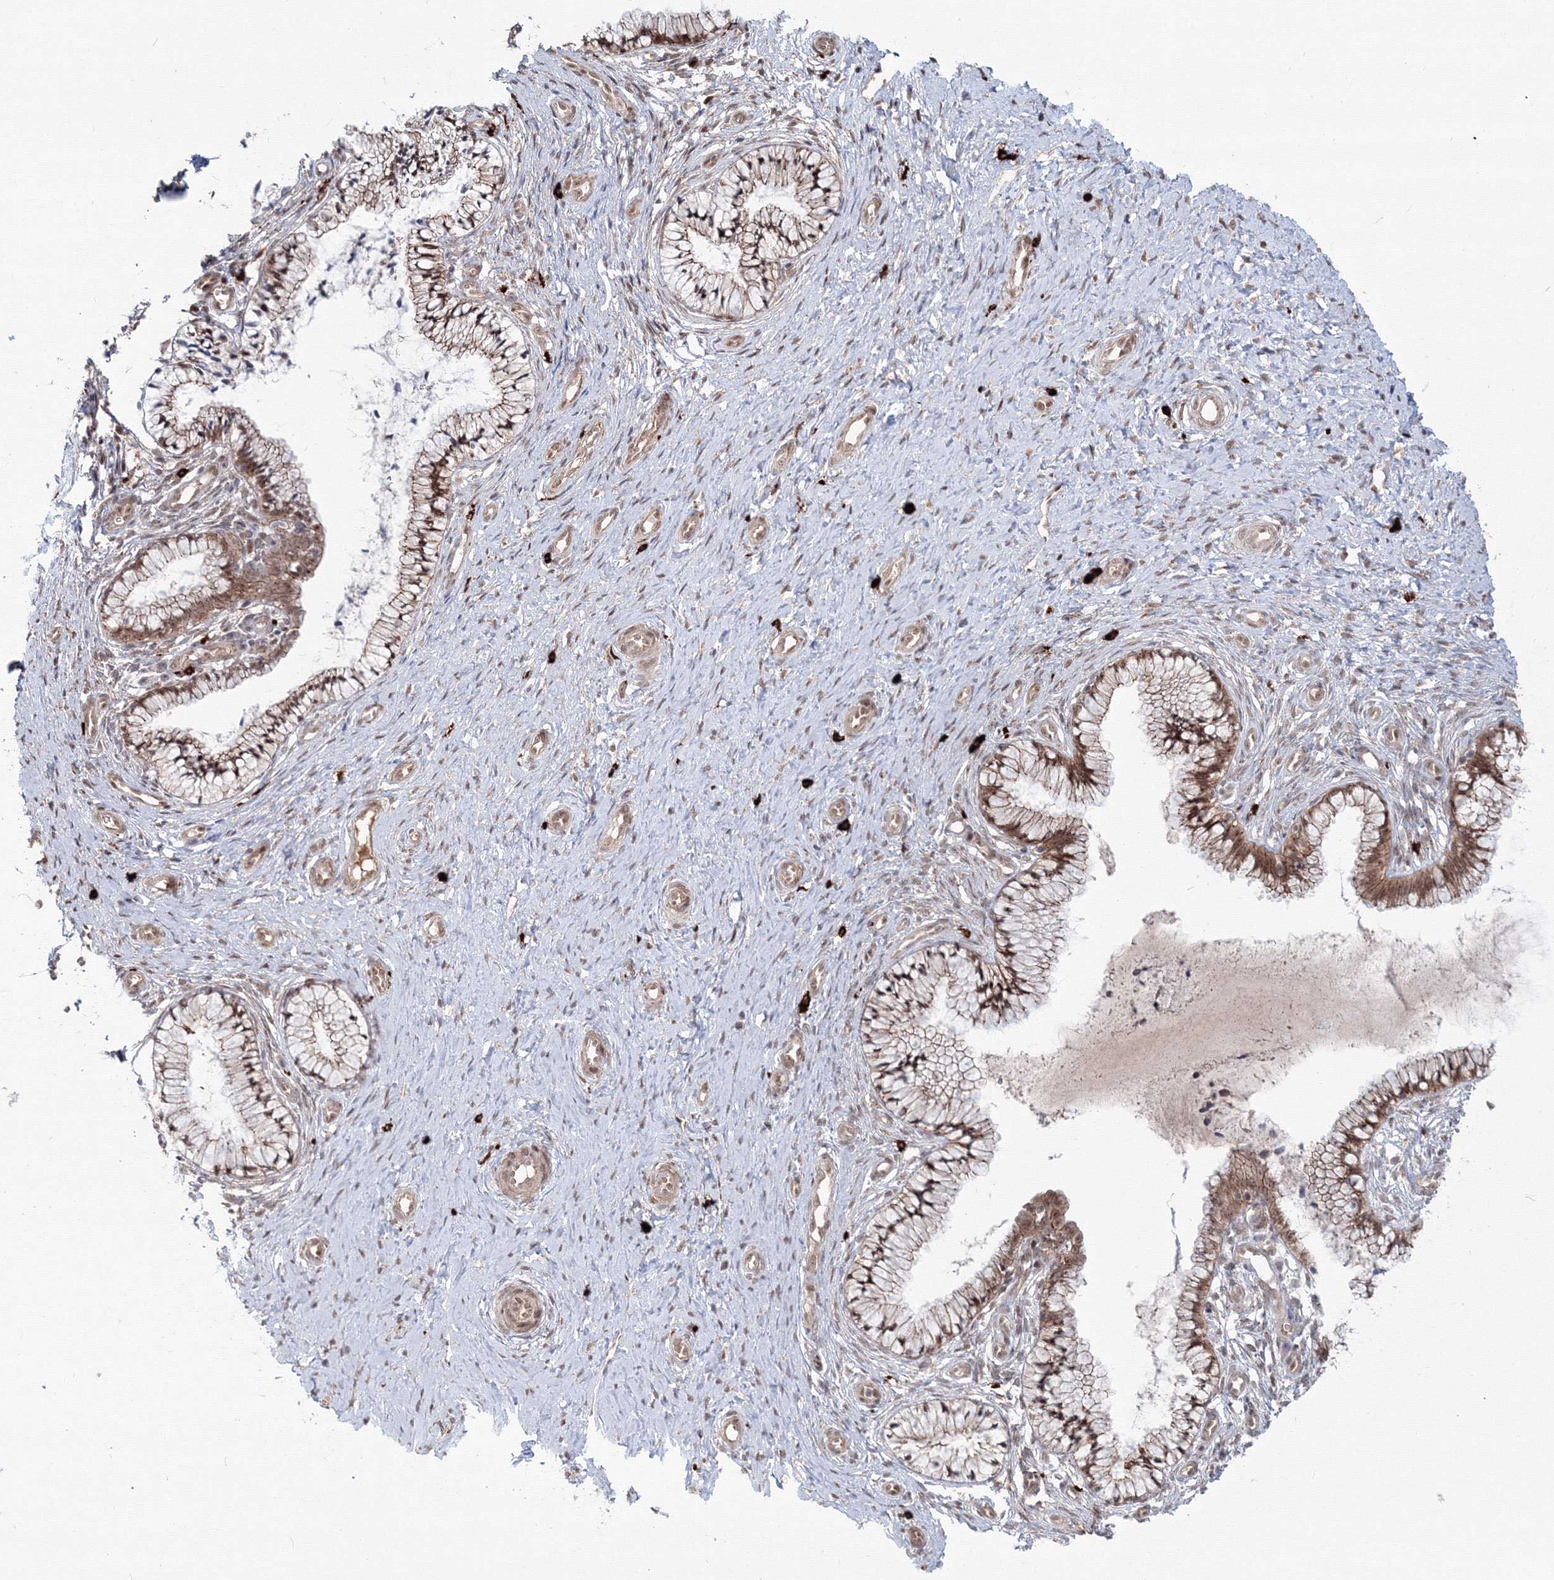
{"staining": {"intensity": "strong", "quantity": ">75%", "location": "cytoplasmic/membranous,nuclear"}, "tissue": "cervix", "cell_type": "Glandular cells", "image_type": "normal", "snomed": [{"axis": "morphology", "description": "Normal tissue, NOS"}, {"axis": "topography", "description": "Cervix"}], "caption": "Brown immunohistochemical staining in benign cervix exhibits strong cytoplasmic/membranous,nuclear positivity in approximately >75% of glandular cells.", "gene": "SH3PXD2A", "patient": {"sex": "female", "age": 36}}